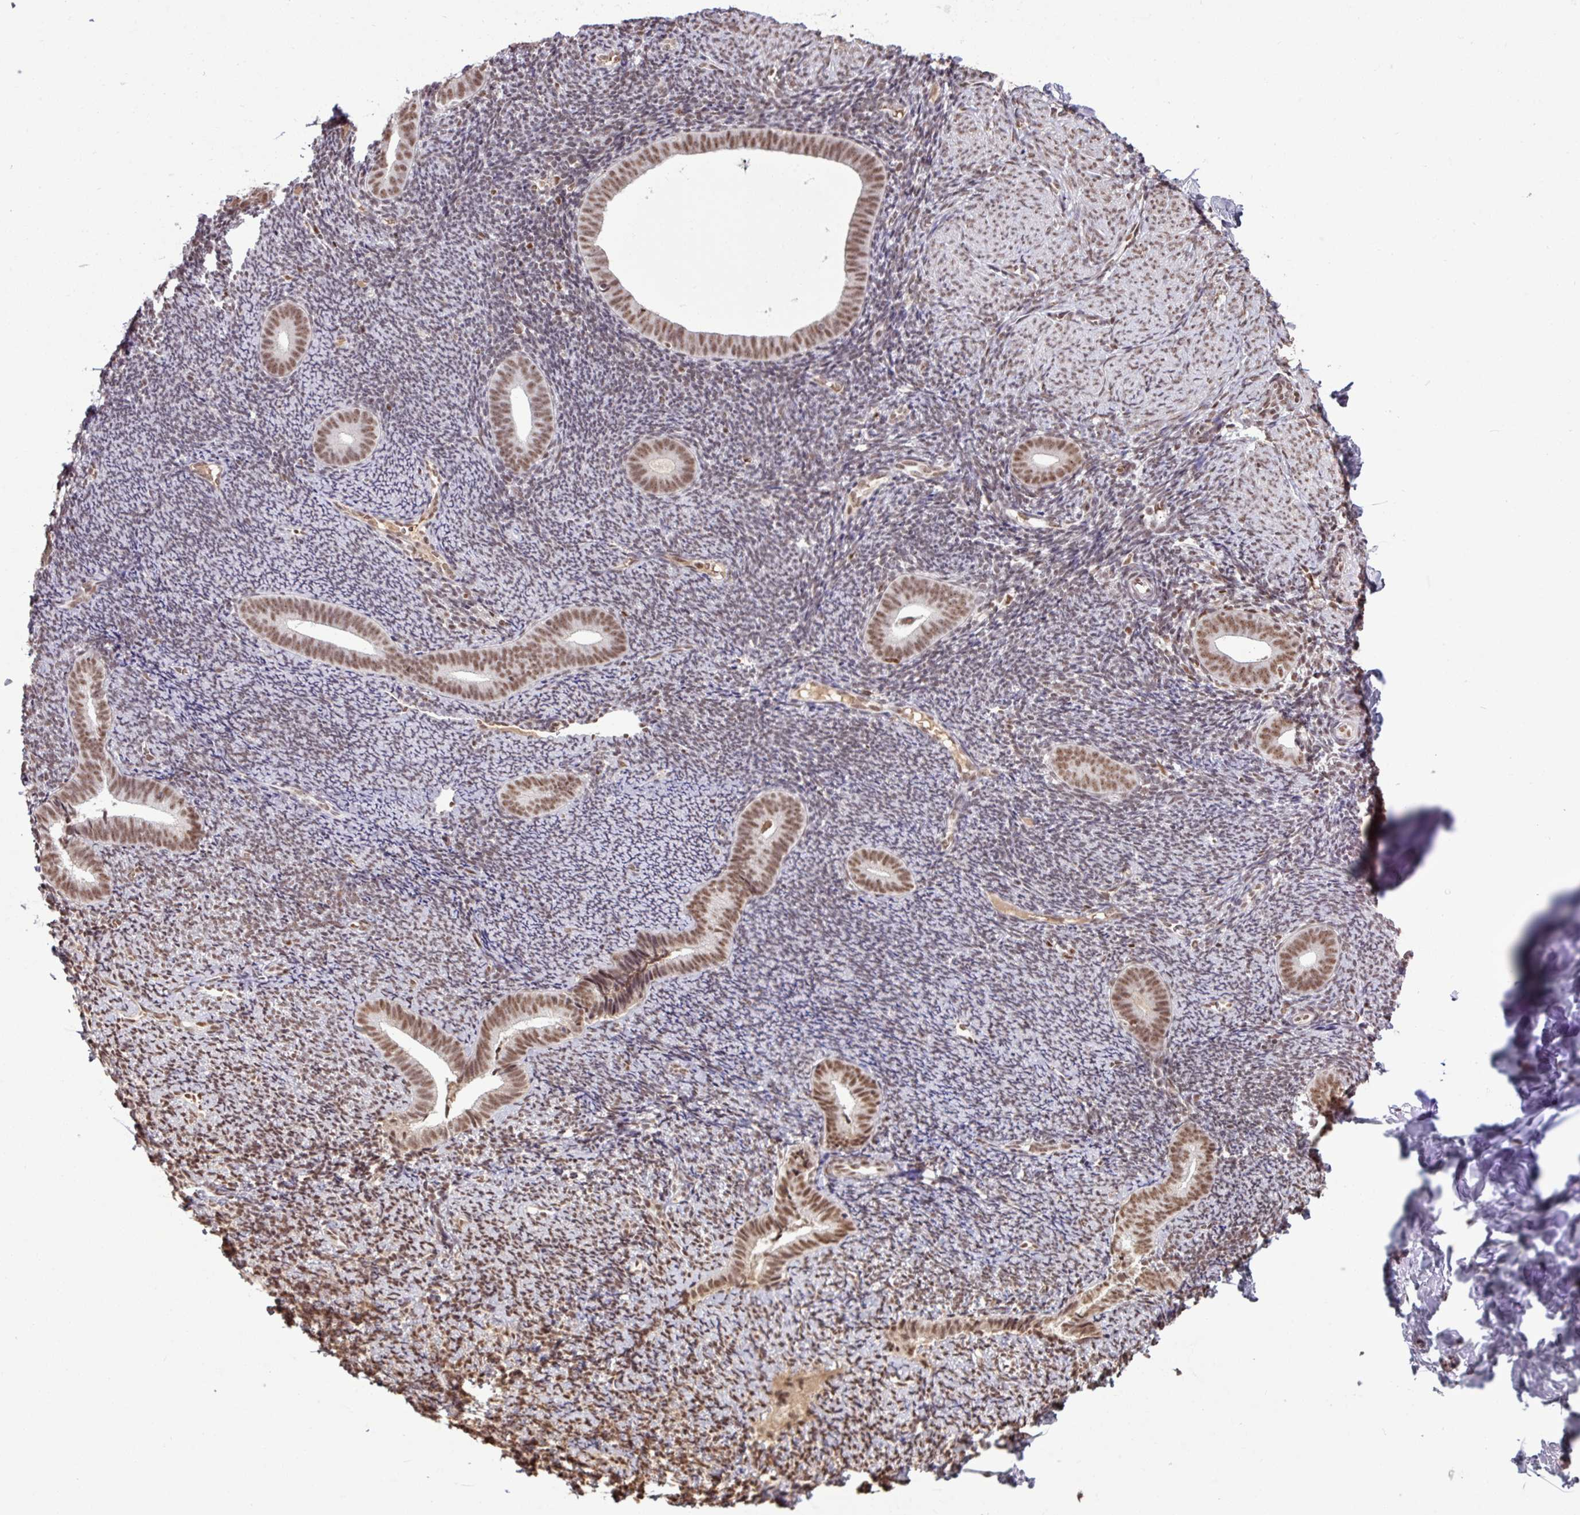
{"staining": {"intensity": "moderate", "quantity": "25%-75%", "location": "nuclear"}, "tissue": "endometrium", "cell_type": "Cells in endometrial stroma", "image_type": "normal", "snomed": [{"axis": "morphology", "description": "Normal tissue, NOS"}, {"axis": "topography", "description": "Endometrium"}], "caption": "Immunohistochemistry (IHC) staining of benign endometrium, which displays medium levels of moderate nuclear staining in approximately 25%-75% of cells in endometrial stroma indicating moderate nuclear protein expression. The staining was performed using DAB (brown) for protein detection and nuclei were counterstained in hematoxylin (blue).", "gene": "TDG", "patient": {"sex": "female", "age": 39}}